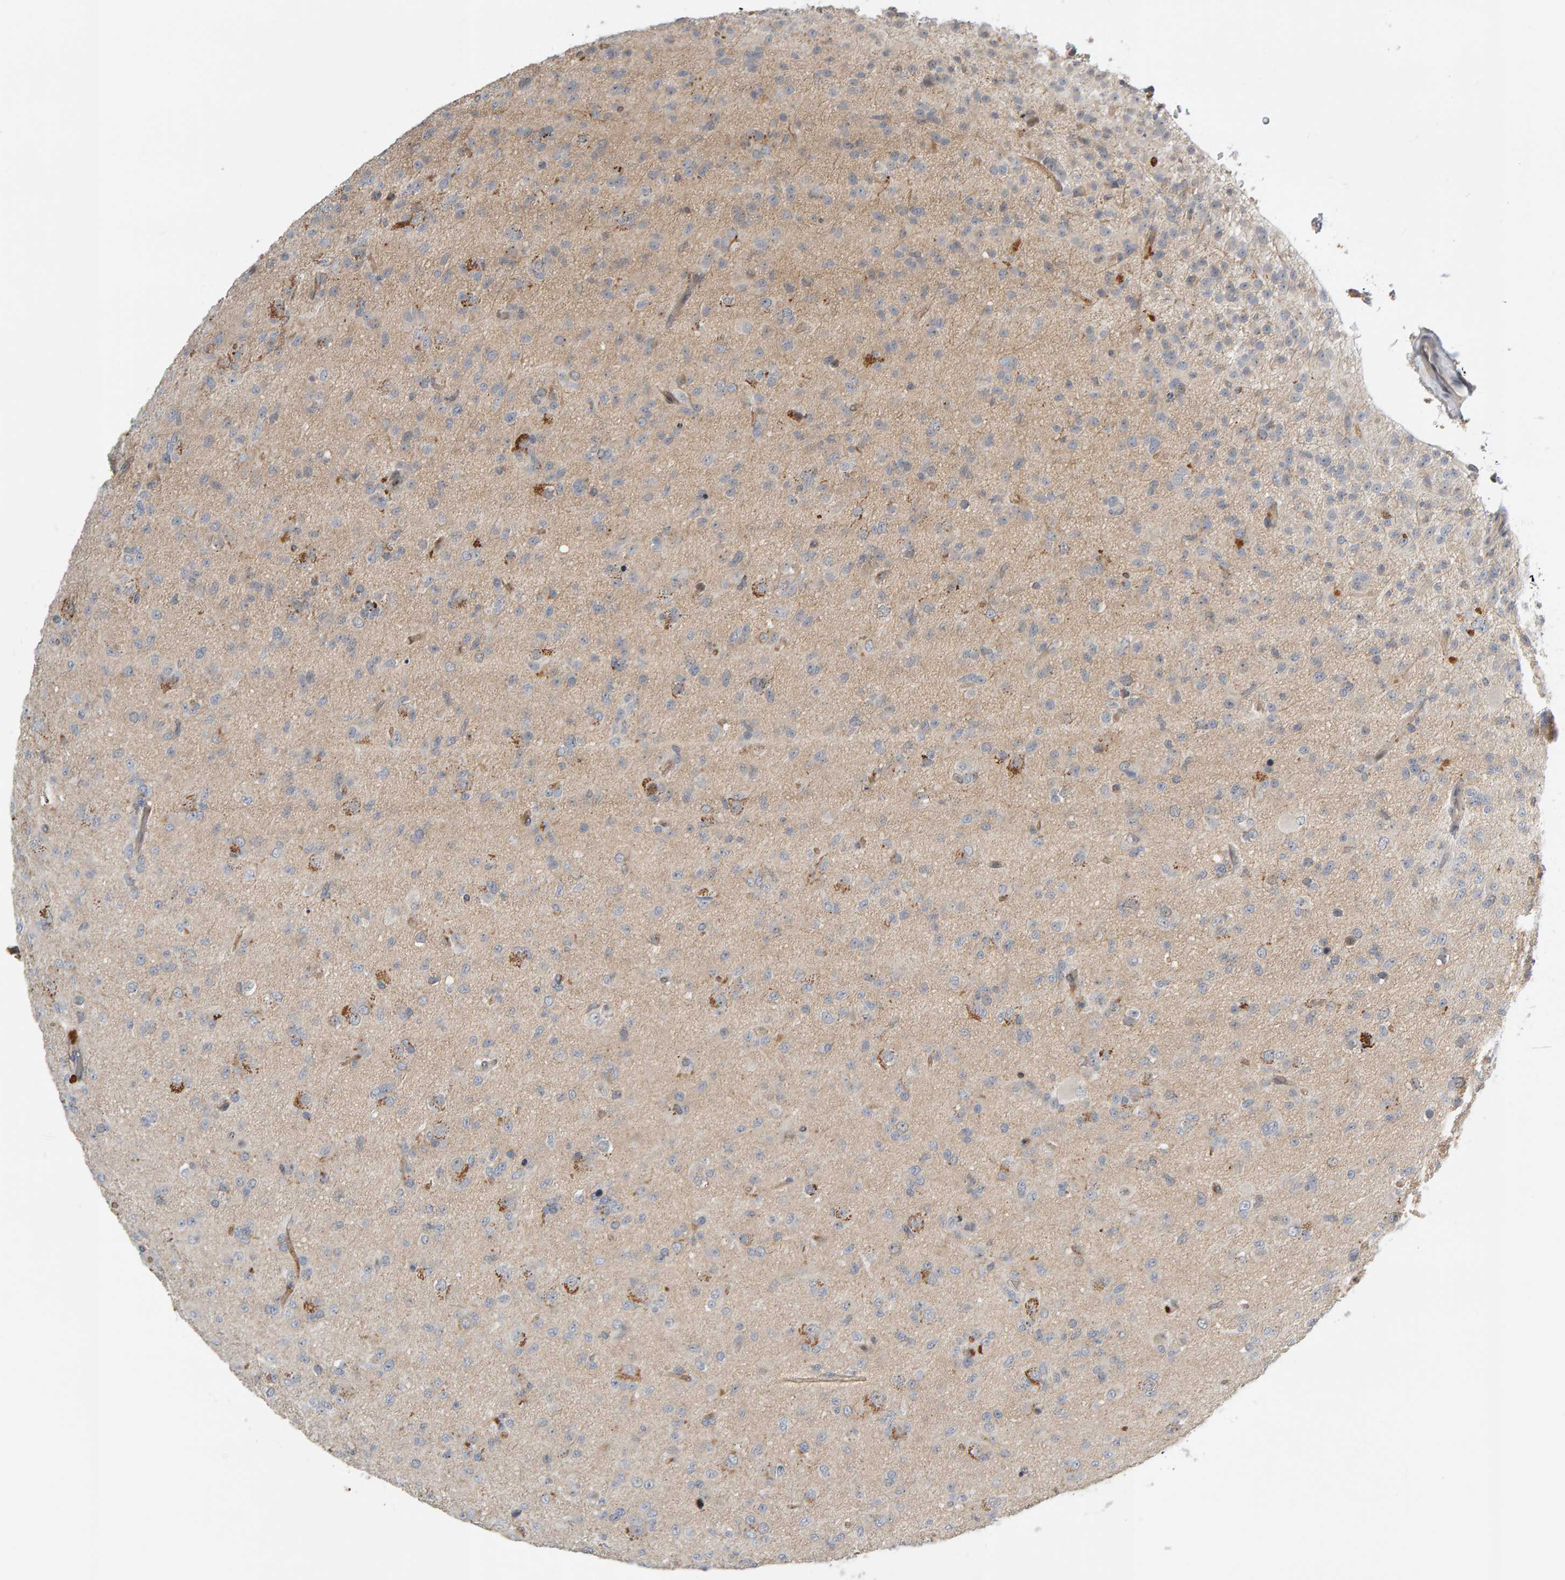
{"staining": {"intensity": "negative", "quantity": "none", "location": "none"}, "tissue": "glioma", "cell_type": "Tumor cells", "image_type": "cancer", "snomed": [{"axis": "morphology", "description": "Glioma, malignant, Low grade"}, {"axis": "topography", "description": "Brain"}], "caption": "Human glioma stained for a protein using immunohistochemistry (IHC) shows no expression in tumor cells.", "gene": "ZNF160", "patient": {"sex": "male", "age": 65}}